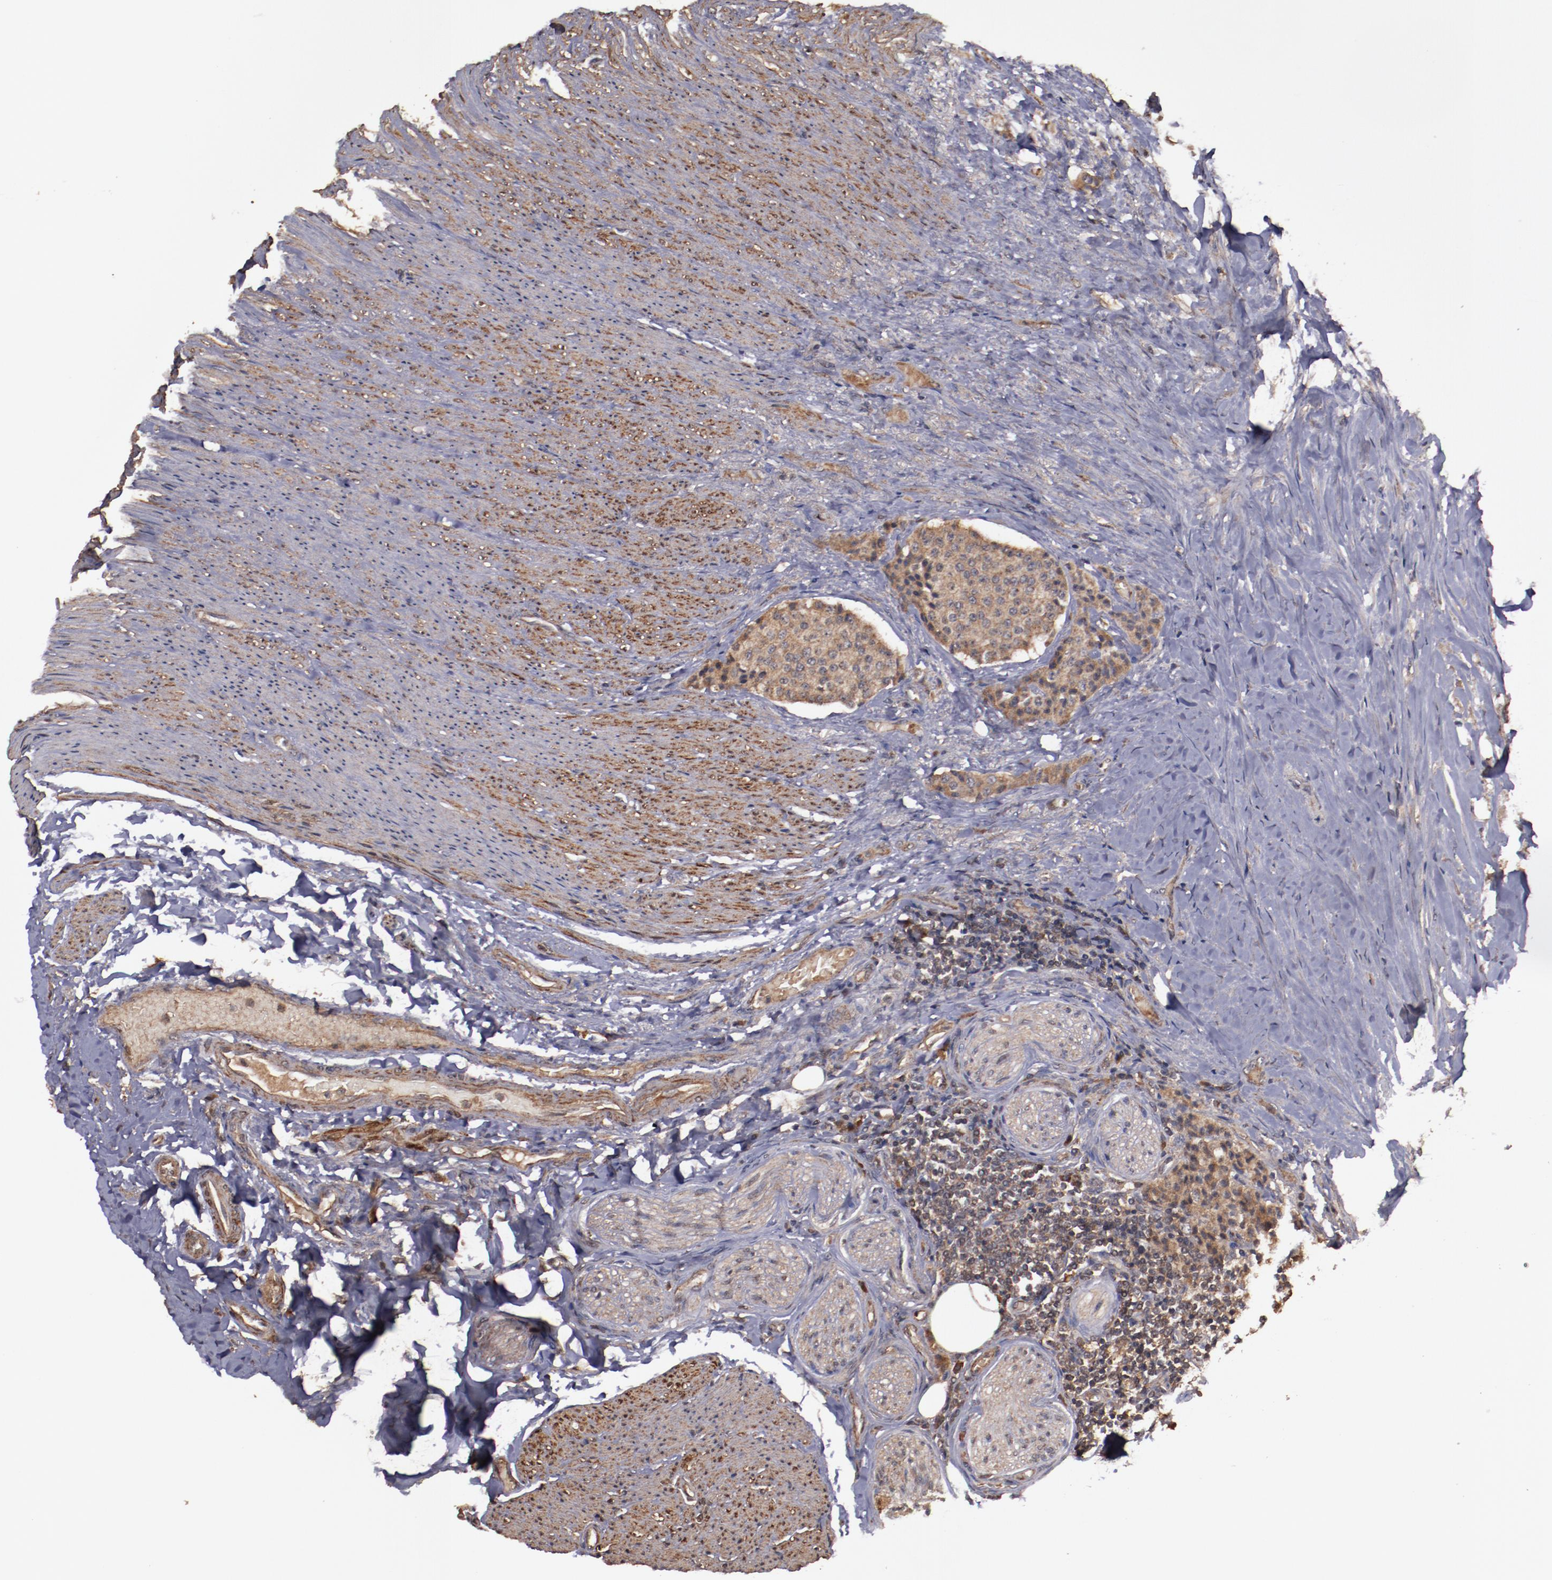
{"staining": {"intensity": "strong", "quantity": ">75%", "location": "cytoplasmic/membranous"}, "tissue": "carcinoid", "cell_type": "Tumor cells", "image_type": "cancer", "snomed": [{"axis": "morphology", "description": "Carcinoid, malignant, NOS"}, {"axis": "topography", "description": "Colon"}], "caption": "Carcinoid (malignant) stained with DAB (3,3'-diaminobenzidine) immunohistochemistry demonstrates high levels of strong cytoplasmic/membranous staining in approximately >75% of tumor cells.", "gene": "TXNDC16", "patient": {"sex": "female", "age": 61}}